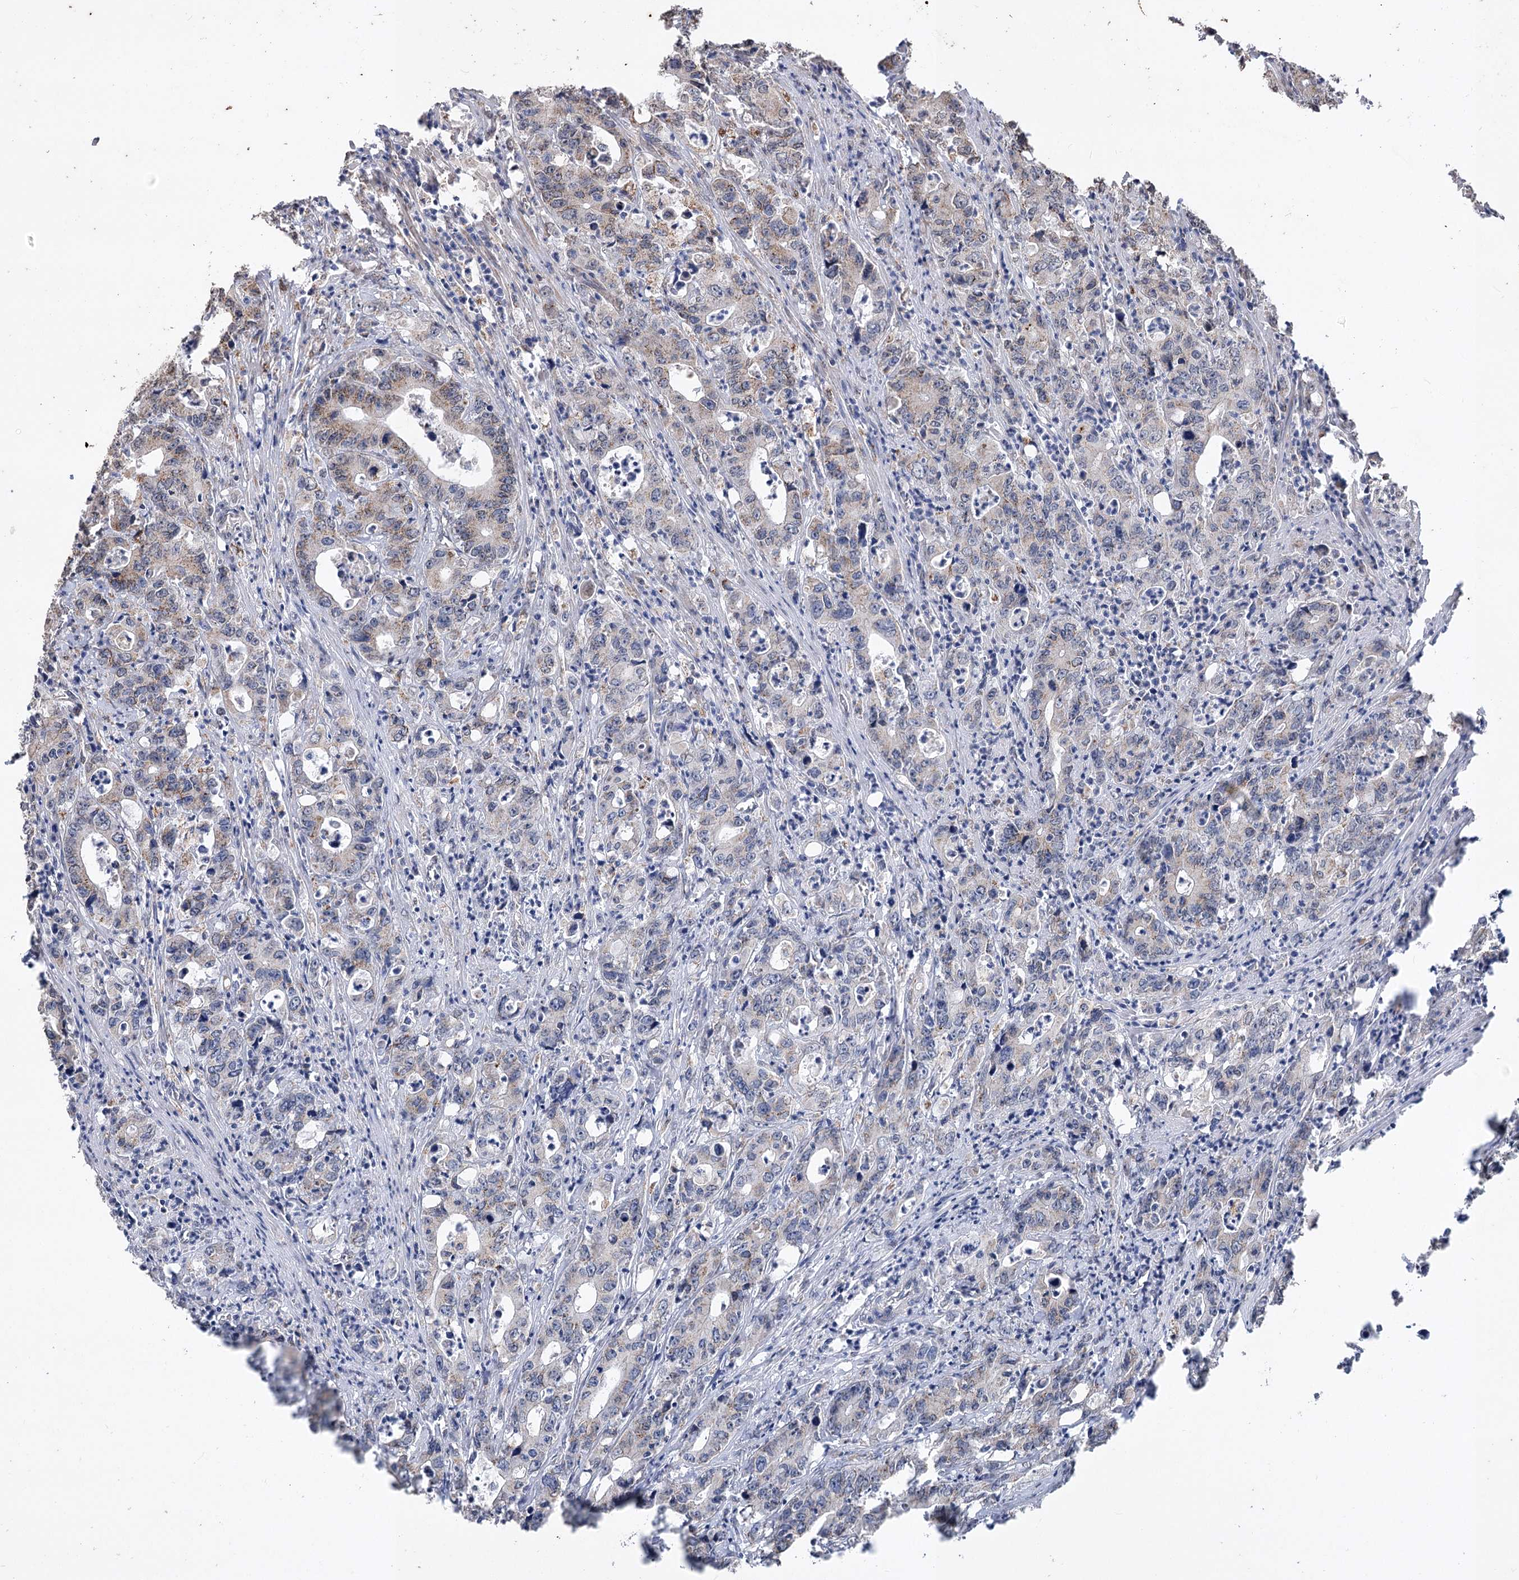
{"staining": {"intensity": "negative", "quantity": "none", "location": "none"}, "tissue": "colorectal cancer", "cell_type": "Tumor cells", "image_type": "cancer", "snomed": [{"axis": "morphology", "description": "Adenocarcinoma, NOS"}, {"axis": "topography", "description": "Colon"}], "caption": "This is an immunohistochemistry (IHC) micrograph of colorectal adenocarcinoma. There is no staining in tumor cells.", "gene": "ZSCAN23", "patient": {"sex": "female", "age": 75}}